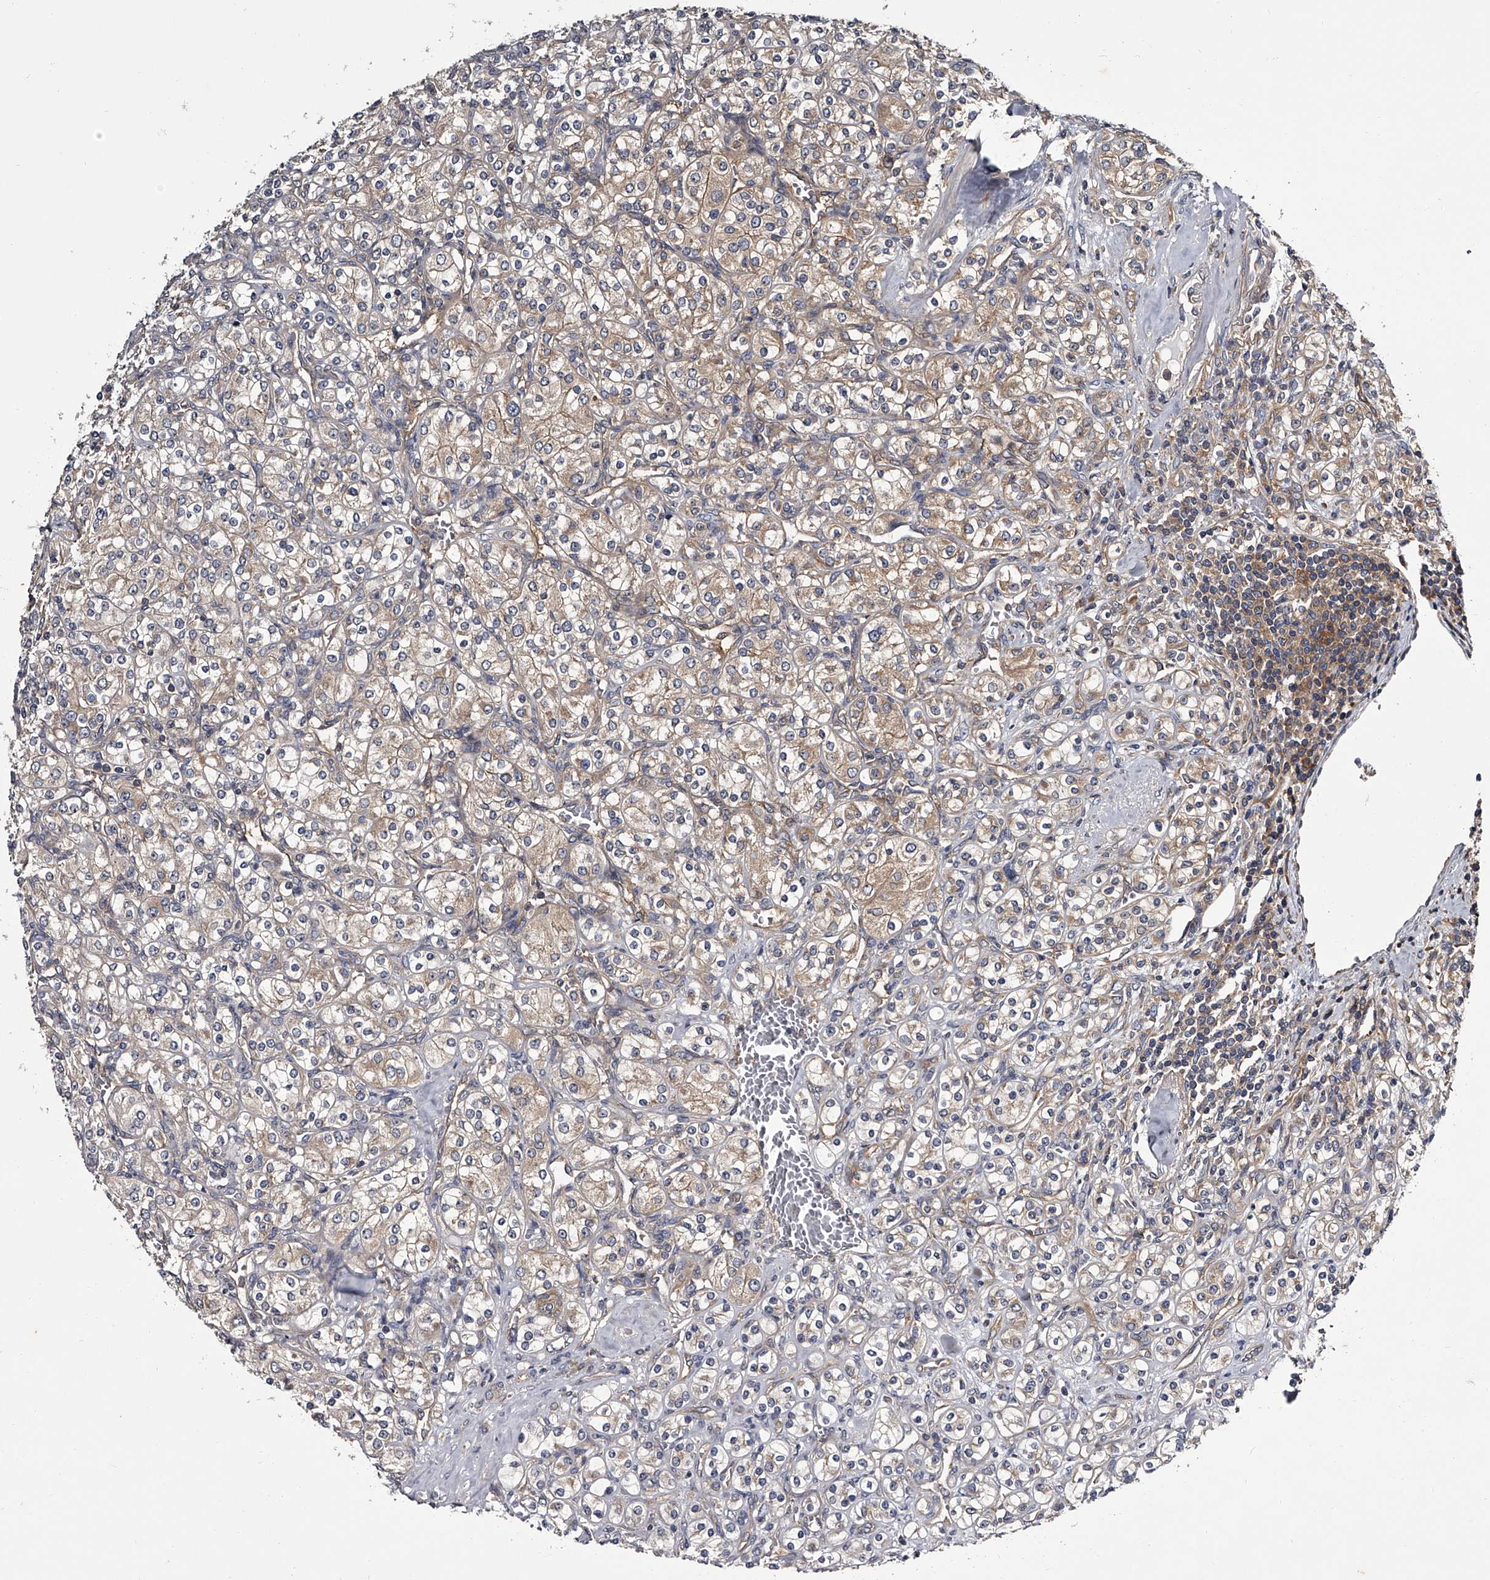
{"staining": {"intensity": "negative", "quantity": "none", "location": "none"}, "tissue": "renal cancer", "cell_type": "Tumor cells", "image_type": "cancer", "snomed": [{"axis": "morphology", "description": "Adenocarcinoma, NOS"}, {"axis": "topography", "description": "Kidney"}], "caption": "Immunohistochemistry (IHC) photomicrograph of neoplastic tissue: renal adenocarcinoma stained with DAB (3,3'-diaminobenzidine) demonstrates no significant protein staining in tumor cells. (Immunohistochemistry (IHC), brightfield microscopy, high magnification).", "gene": "GAPVD1", "patient": {"sex": "male", "age": 77}}